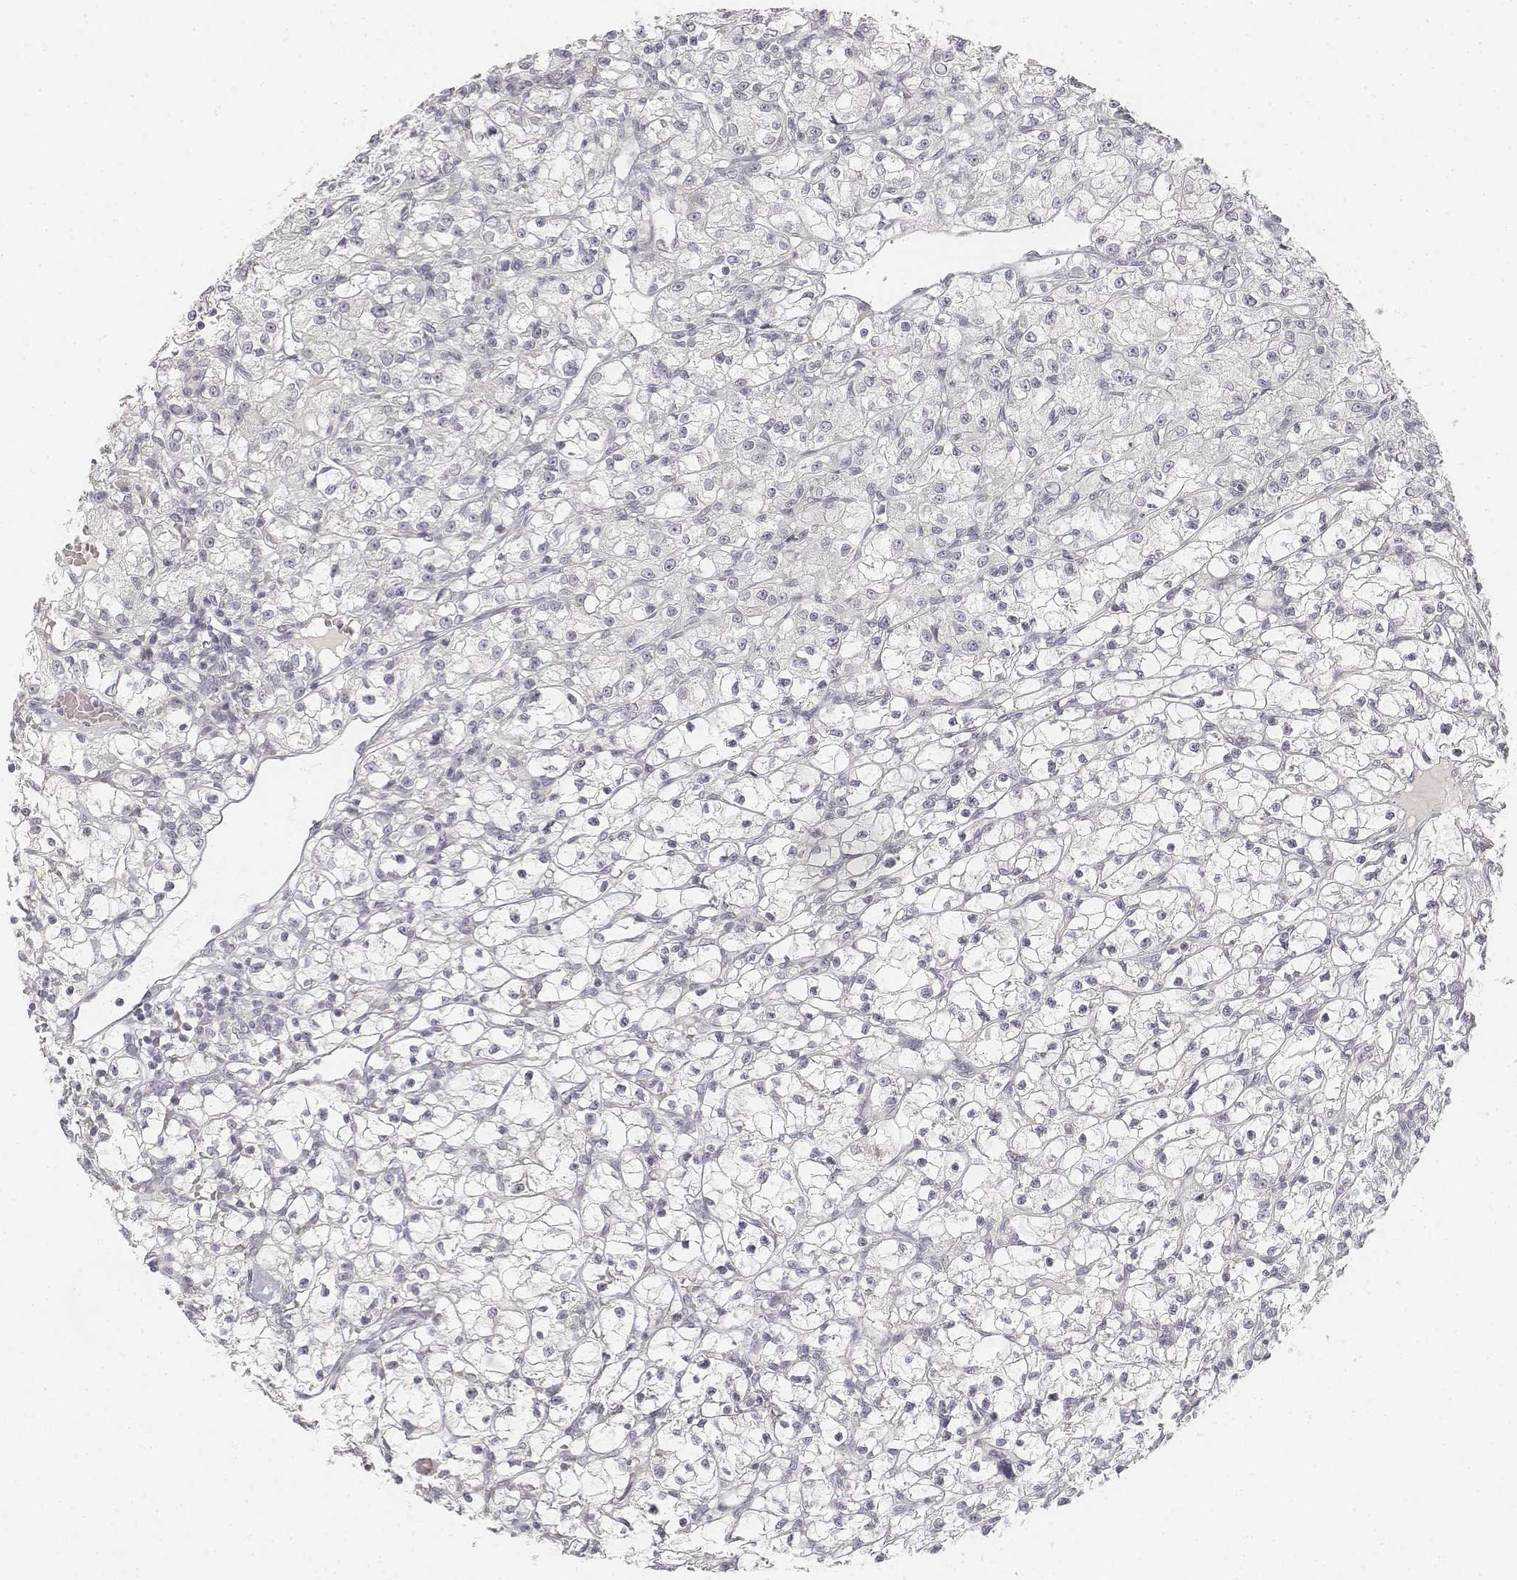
{"staining": {"intensity": "negative", "quantity": "none", "location": "none"}, "tissue": "renal cancer", "cell_type": "Tumor cells", "image_type": "cancer", "snomed": [{"axis": "morphology", "description": "Adenocarcinoma, NOS"}, {"axis": "topography", "description": "Kidney"}], "caption": "This is an IHC photomicrograph of human renal adenocarcinoma. There is no positivity in tumor cells.", "gene": "DSG4", "patient": {"sex": "female", "age": 59}}